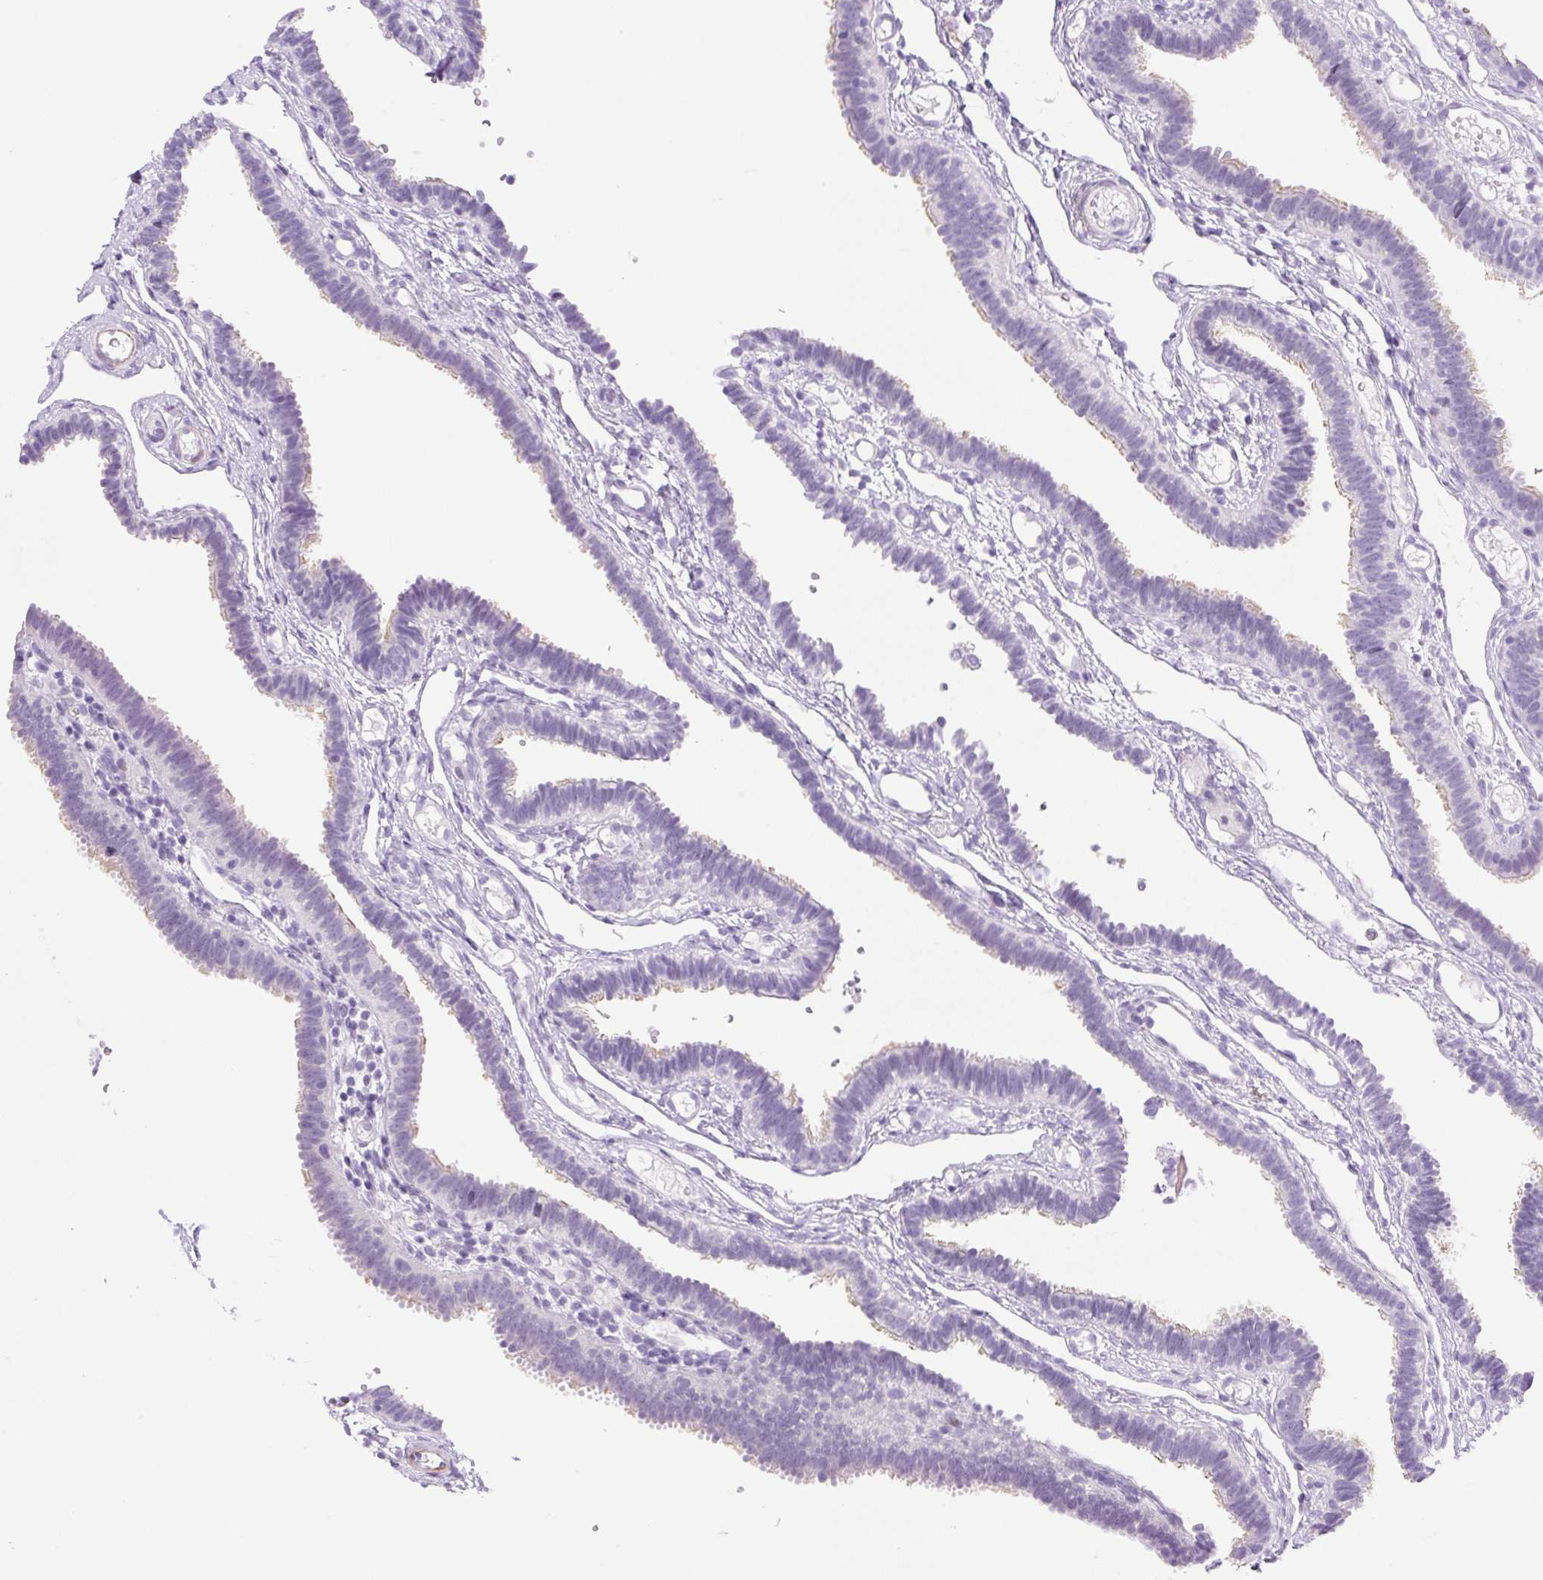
{"staining": {"intensity": "weak", "quantity": "<25%", "location": "cytoplasmic/membranous"}, "tissue": "fallopian tube", "cell_type": "Glandular cells", "image_type": "normal", "snomed": [{"axis": "morphology", "description": "Normal tissue, NOS"}, {"axis": "topography", "description": "Fallopian tube"}], "caption": "A high-resolution photomicrograph shows IHC staining of normal fallopian tube, which demonstrates no significant expression in glandular cells.", "gene": "SP140L", "patient": {"sex": "female", "age": 37}}